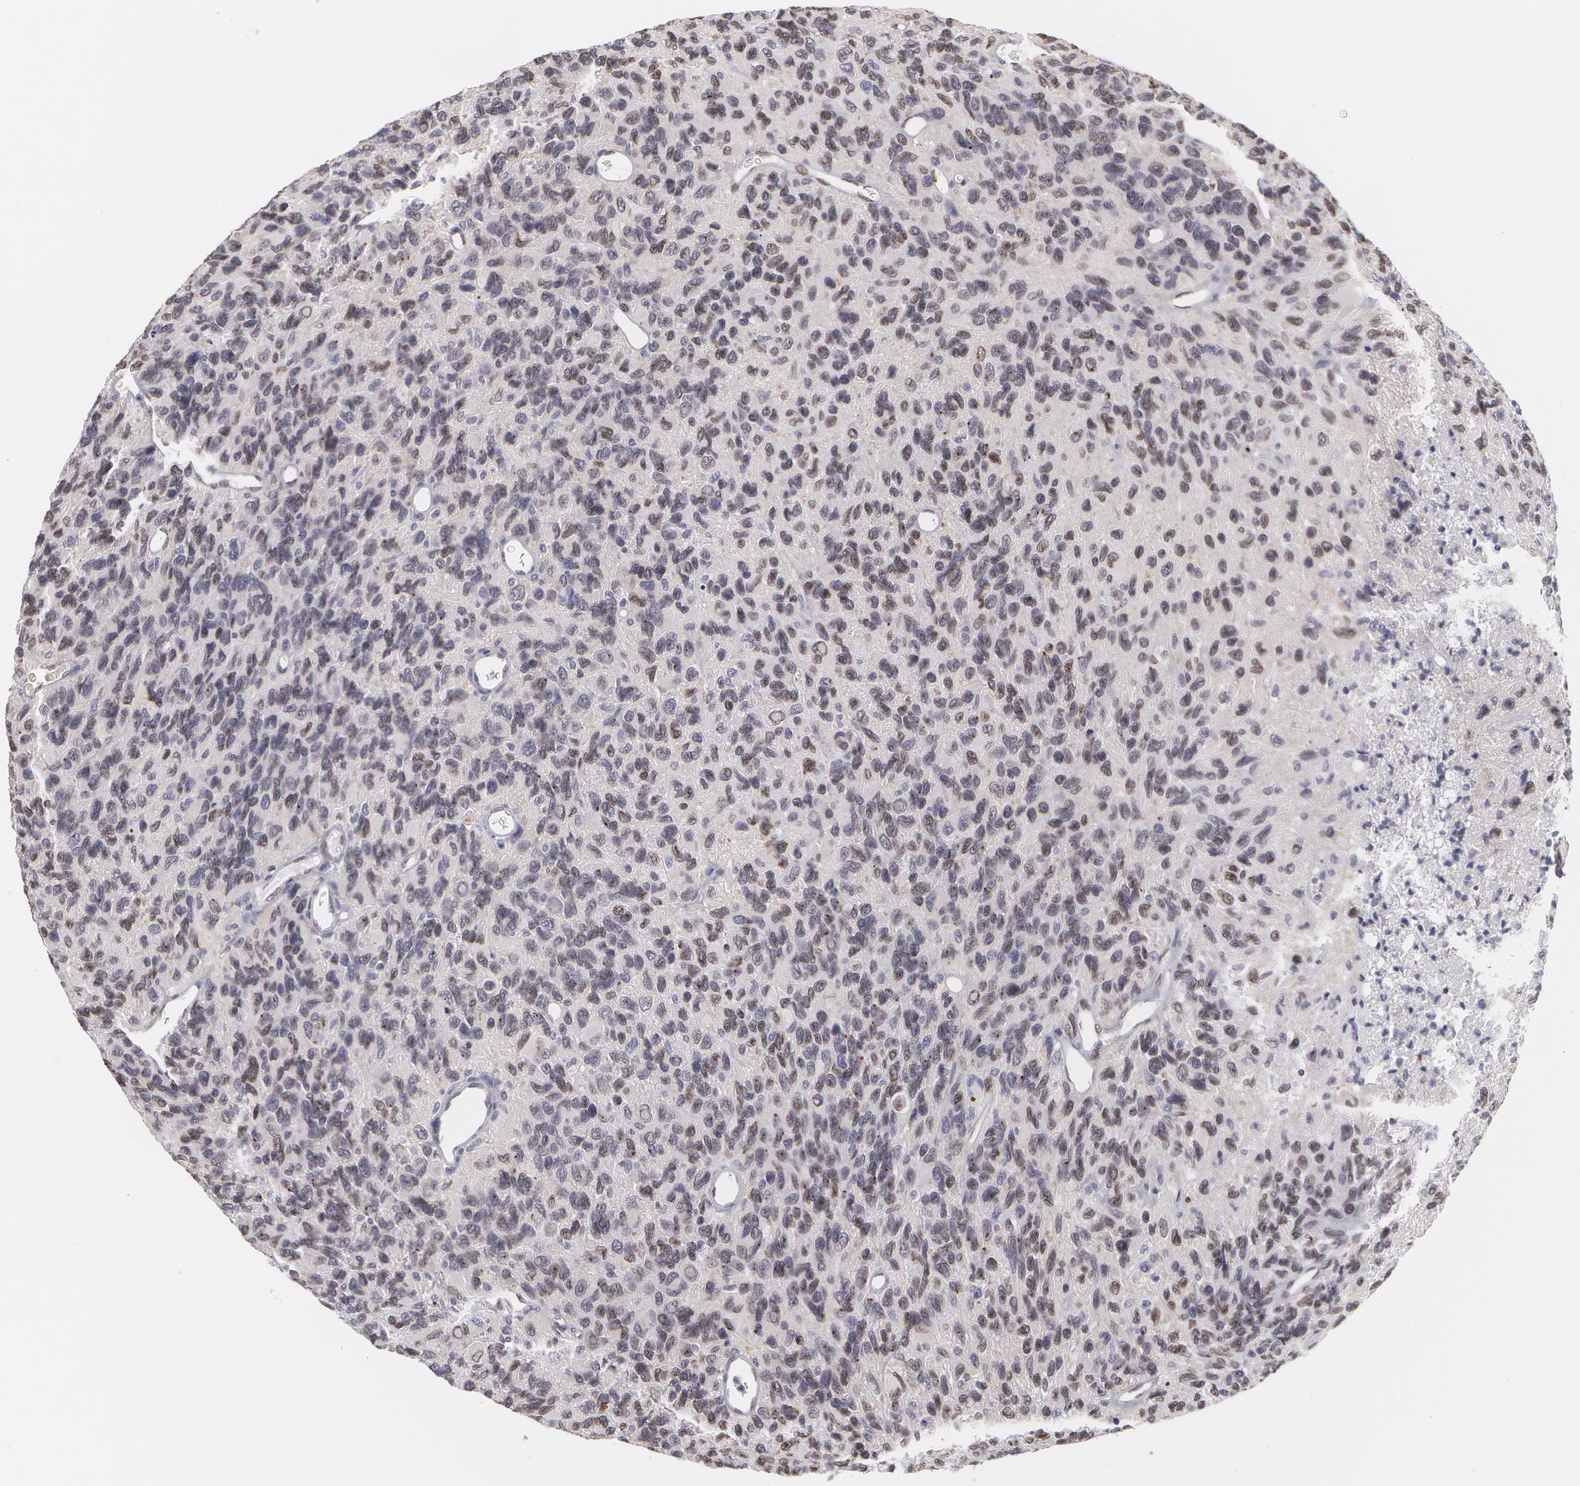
{"staining": {"intensity": "weak", "quantity": "<25%", "location": "cytoplasmic/membranous,nuclear"}, "tissue": "glioma", "cell_type": "Tumor cells", "image_type": "cancer", "snomed": [{"axis": "morphology", "description": "Glioma, malignant, High grade"}, {"axis": "topography", "description": "Brain"}], "caption": "DAB (3,3'-diaminobenzidine) immunohistochemical staining of malignant high-grade glioma demonstrates no significant positivity in tumor cells.", "gene": "EMD", "patient": {"sex": "male", "age": 77}}